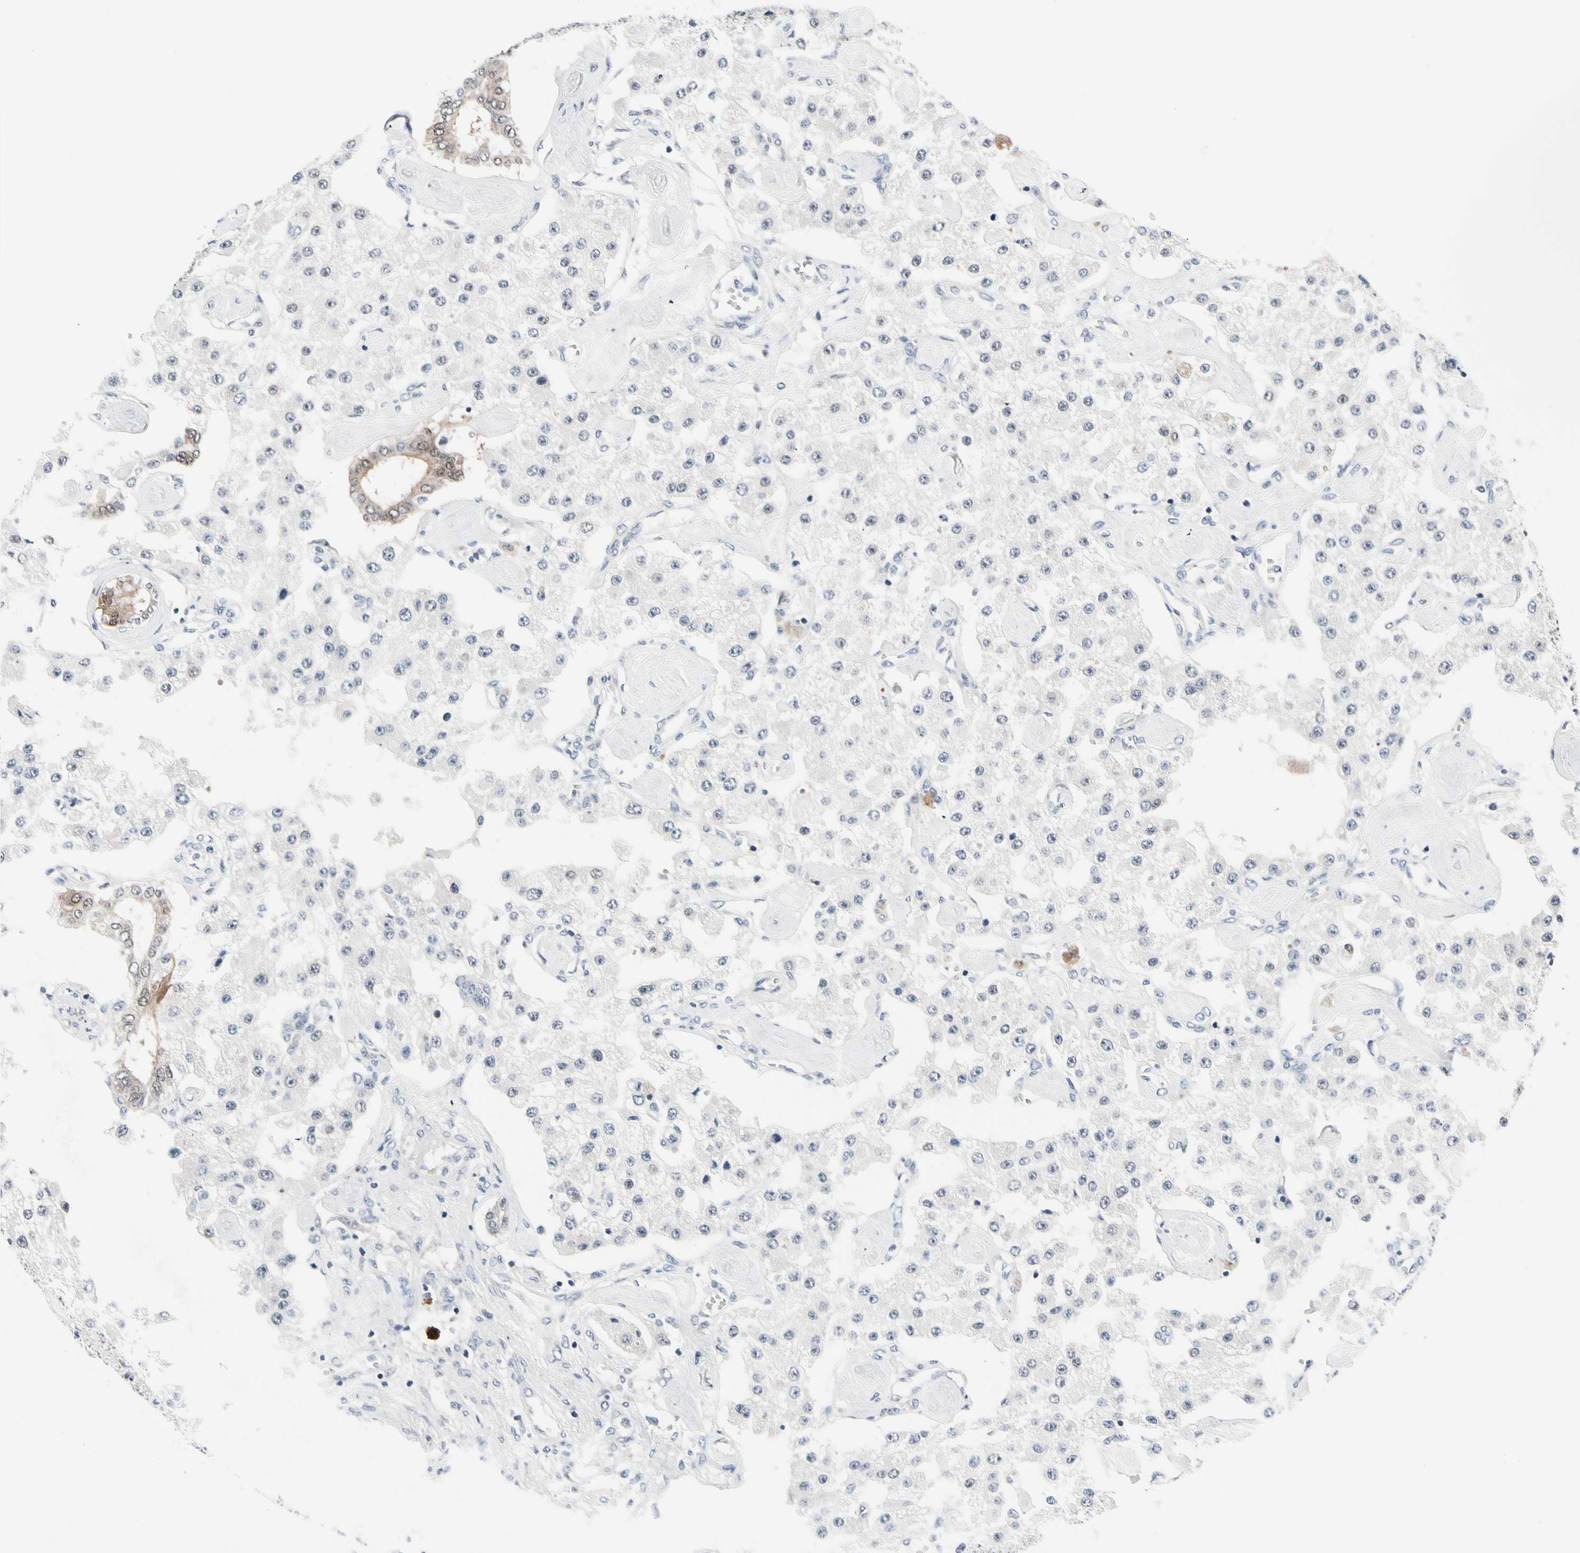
{"staining": {"intensity": "negative", "quantity": "none", "location": "none"}, "tissue": "carcinoid", "cell_type": "Tumor cells", "image_type": "cancer", "snomed": [{"axis": "morphology", "description": "Carcinoid, malignant, NOS"}, {"axis": "topography", "description": "Pancreas"}], "caption": "Tumor cells are negative for brown protein staining in carcinoid. (DAB (3,3'-diaminobenzidine) IHC with hematoxylin counter stain).", "gene": "TXN", "patient": {"sex": "male", "age": 41}}